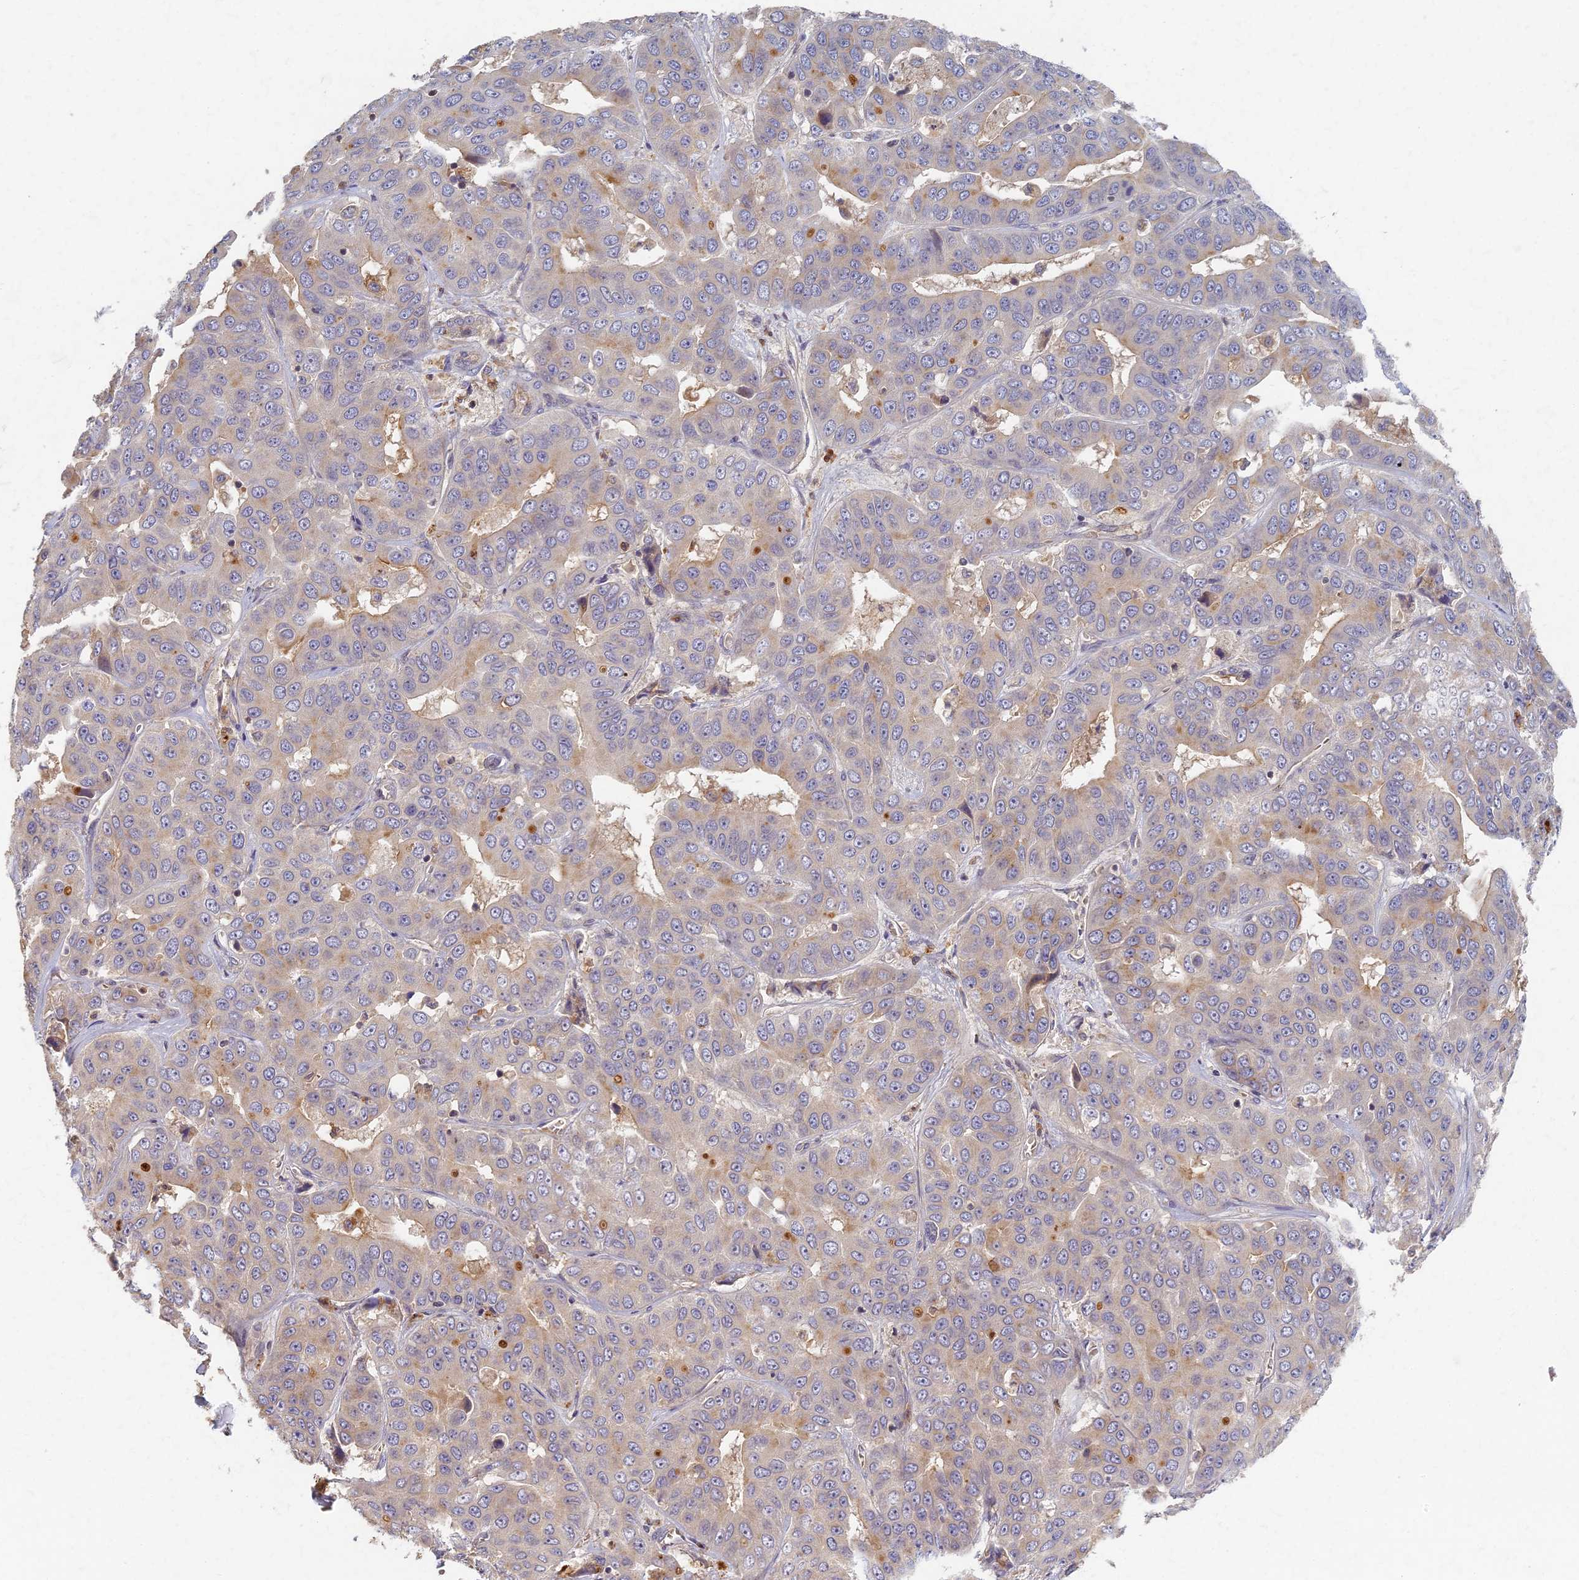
{"staining": {"intensity": "weak", "quantity": "<25%", "location": "cytoplasmic/membranous"}, "tissue": "liver cancer", "cell_type": "Tumor cells", "image_type": "cancer", "snomed": [{"axis": "morphology", "description": "Cholangiocarcinoma"}, {"axis": "topography", "description": "Liver"}], "caption": "High magnification brightfield microscopy of liver cholangiocarcinoma stained with DAB (brown) and counterstained with hematoxylin (blue): tumor cells show no significant positivity. The staining was performed using DAB (3,3'-diaminobenzidine) to visualize the protein expression in brown, while the nuclei were stained in blue with hematoxylin (Magnification: 20x).", "gene": "AP4E1", "patient": {"sex": "female", "age": 52}}